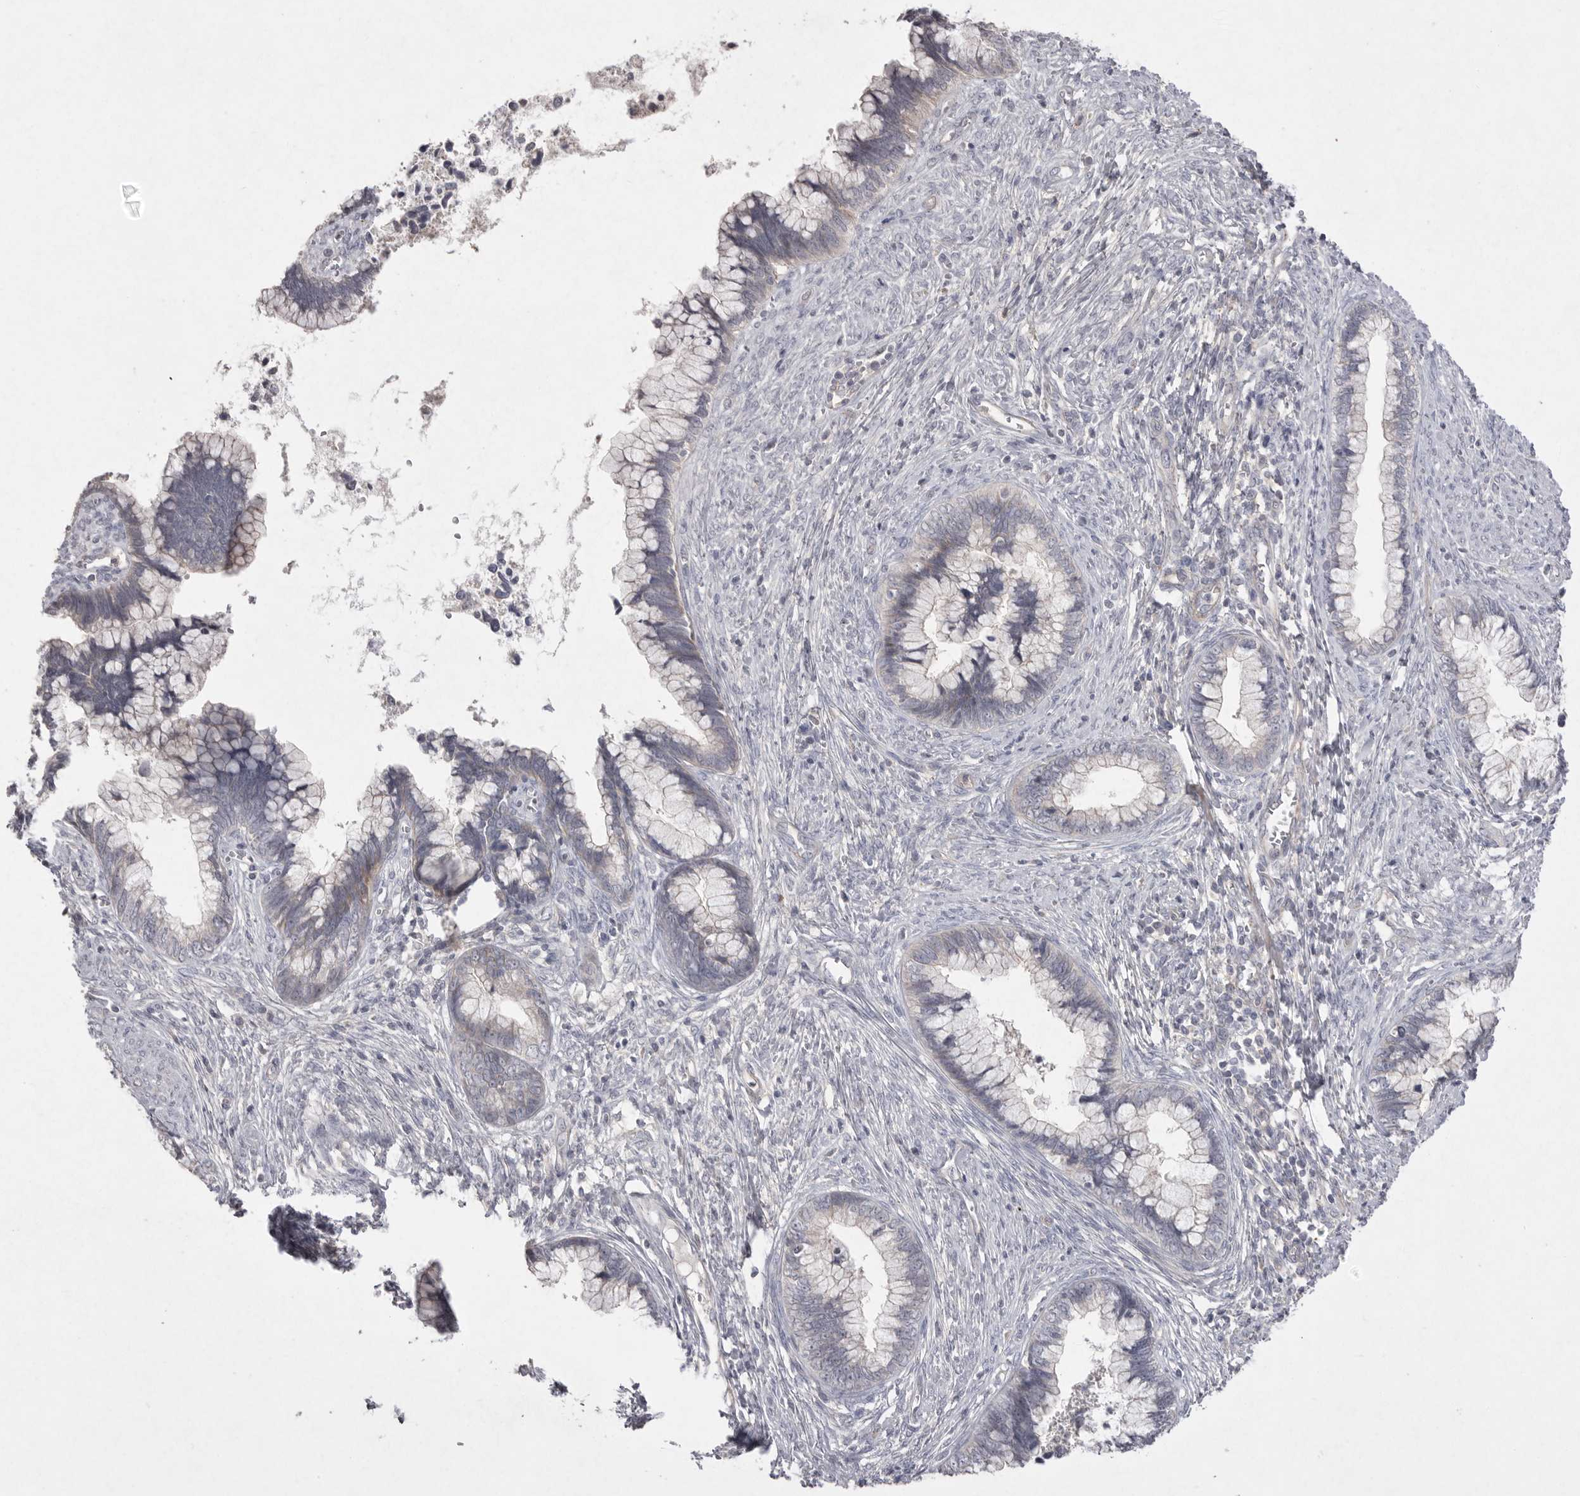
{"staining": {"intensity": "negative", "quantity": "none", "location": "none"}, "tissue": "cervical cancer", "cell_type": "Tumor cells", "image_type": "cancer", "snomed": [{"axis": "morphology", "description": "Adenocarcinoma, NOS"}, {"axis": "topography", "description": "Cervix"}], "caption": "Tumor cells show no significant positivity in cervical adenocarcinoma. (DAB immunohistochemistry with hematoxylin counter stain).", "gene": "VANGL2", "patient": {"sex": "female", "age": 44}}